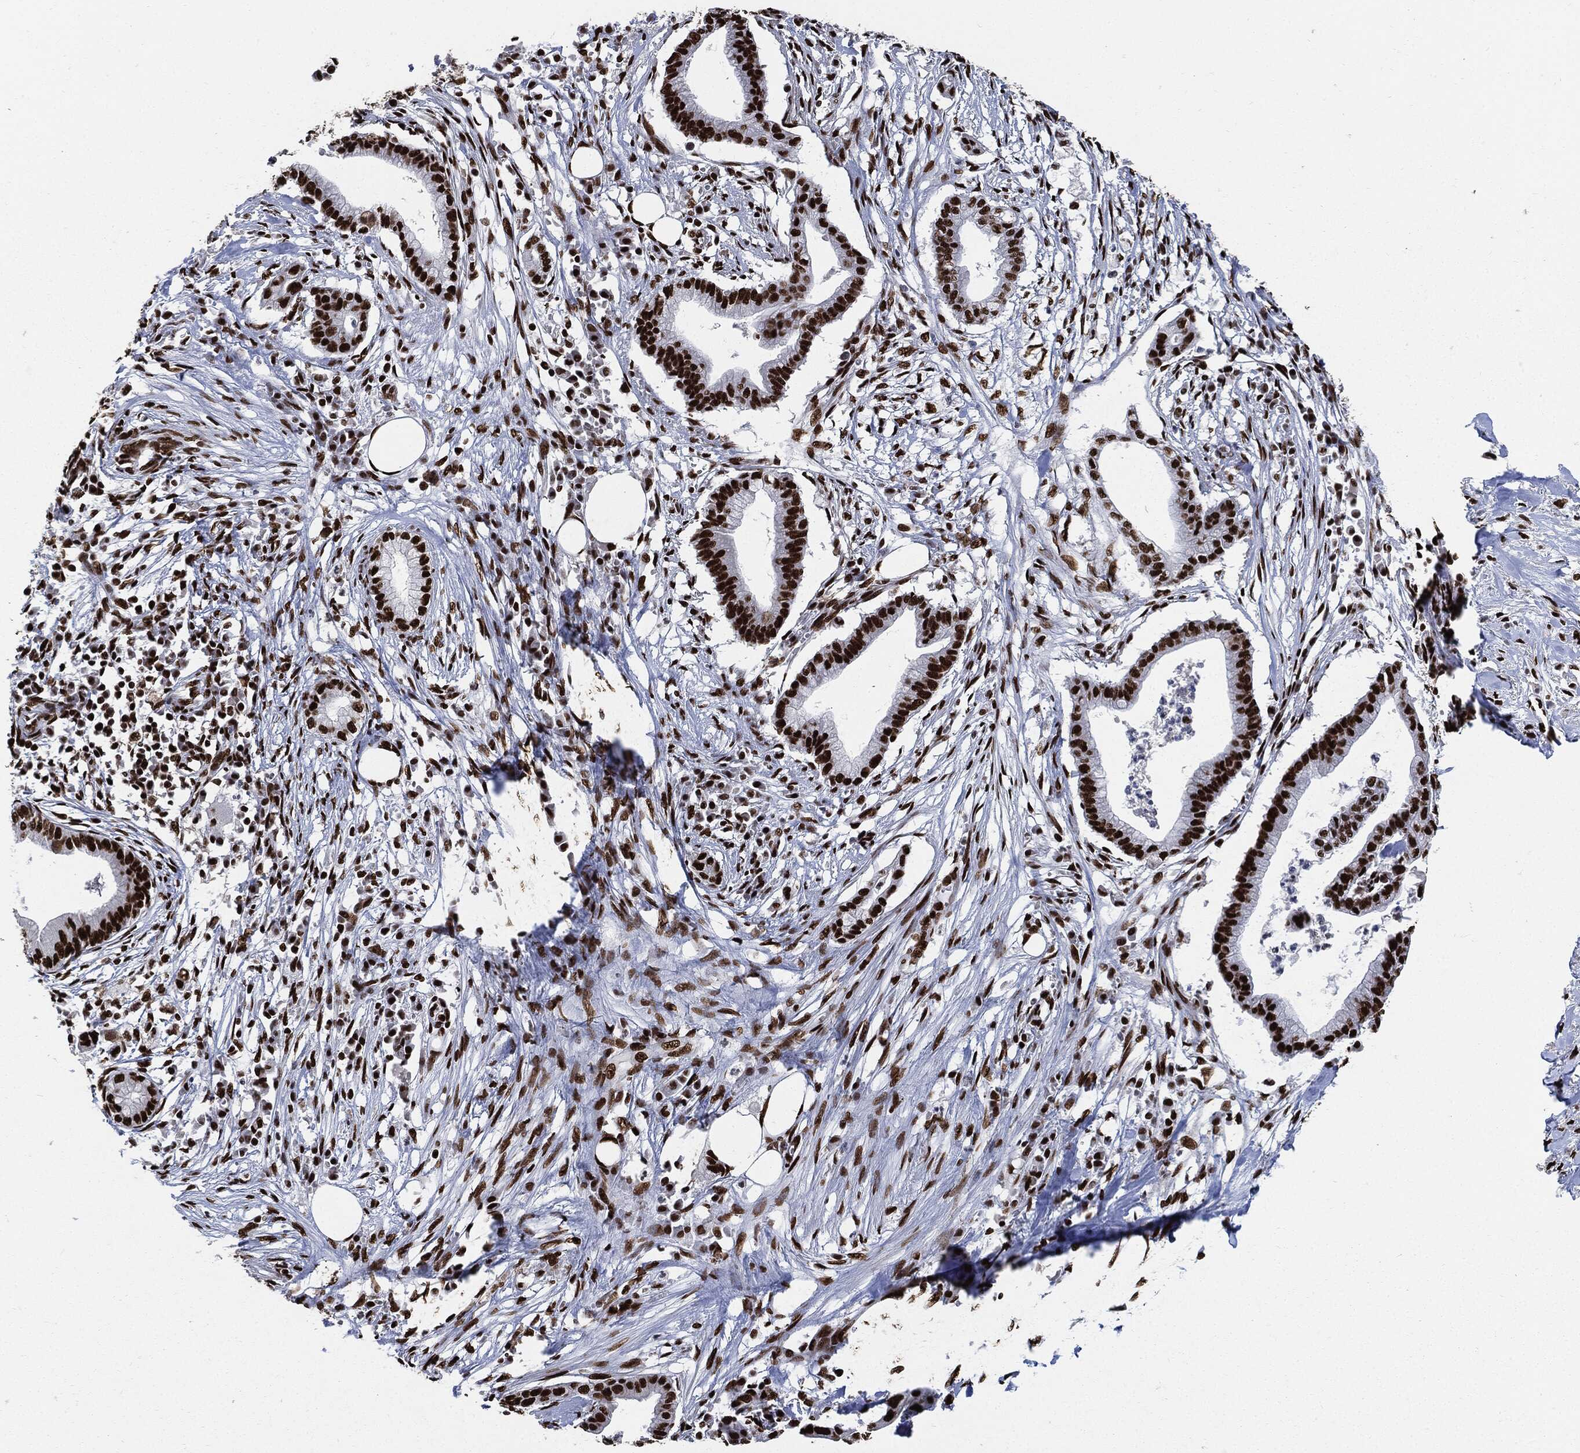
{"staining": {"intensity": "strong", "quantity": ">75%", "location": "nuclear"}, "tissue": "pancreatic cancer", "cell_type": "Tumor cells", "image_type": "cancer", "snomed": [{"axis": "morphology", "description": "Normal tissue, NOS"}, {"axis": "morphology", "description": "Adenocarcinoma, NOS"}, {"axis": "topography", "description": "Pancreas"}], "caption": "DAB (3,3'-diaminobenzidine) immunohistochemical staining of pancreatic cancer (adenocarcinoma) shows strong nuclear protein expression in approximately >75% of tumor cells.", "gene": "RECQL", "patient": {"sex": "female", "age": 58}}